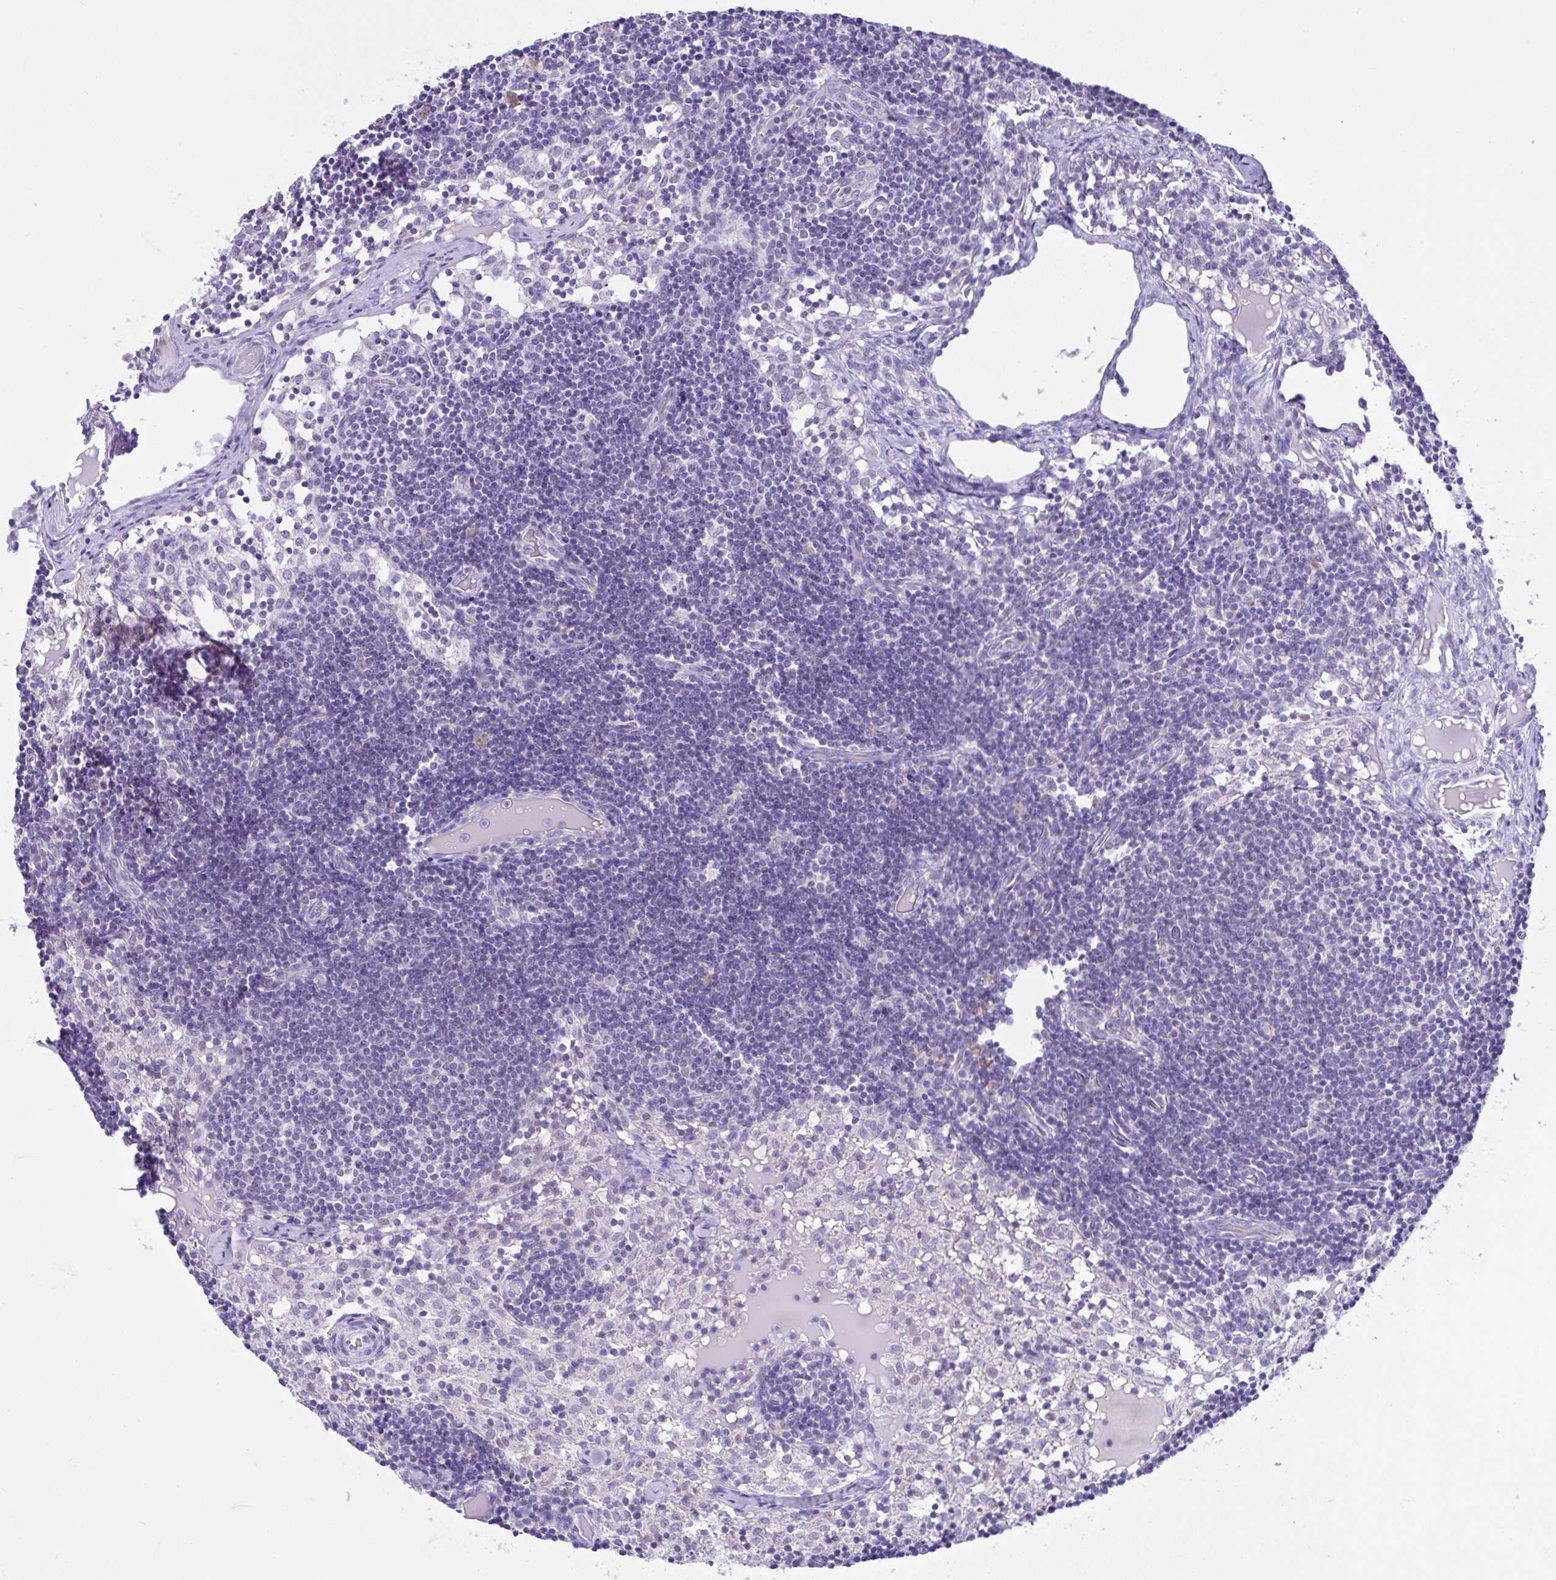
{"staining": {"intensity": "negative", "quantity": "none", "location": "none"}, "tissue": "lymph node", "cell_type": "Germinal center cells", "image_type": "normal", "snomed": [{"axis": "morphology", "description": "Normal tissue, NOS"}, {"axis": "topography", "description": "Lymph node"}], "caption": "IHC histopathology image of normal lymph node: lymph node stained with DAB reveals no significant protein positivity in germinal center cells. (IHC, brightfield microscopy, high magnification).", "gene": "ANO4", "patient": {"sex": "female", "age": 31}}